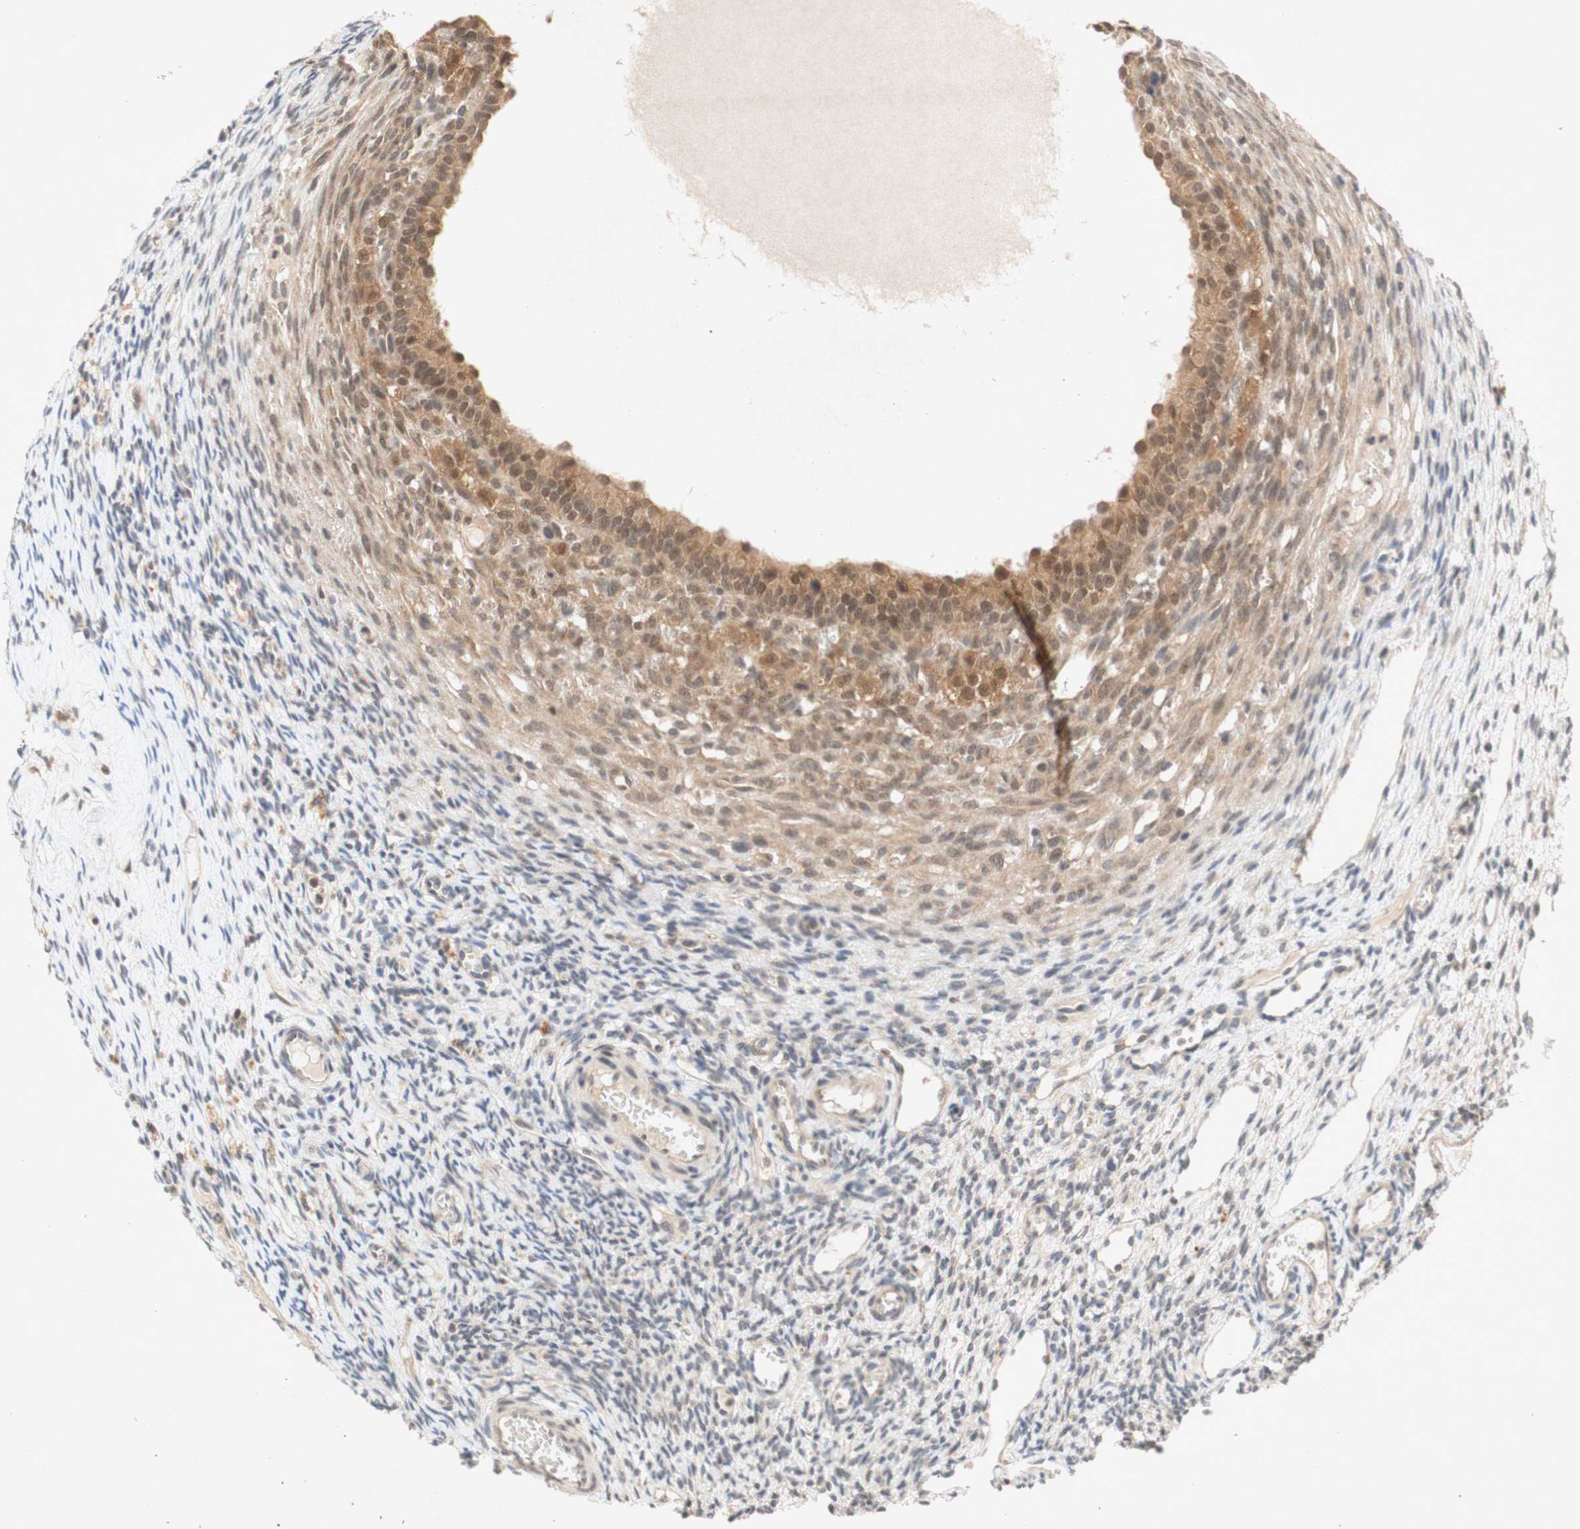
{"staining": {"intensity": "moderate", "quantity": ">75%", "location": "cytoplasmic/membranous,nuclear"}, "tissue": "ovary", "cell_type": "Follicle cells", "image_type": "normal", "snomed": [{"axis": "morphology", "description": "Normal tissue, NOS"}, {"axis": "topography", "description": "Ovary"}], "caption": "Benign ovary displays moderate cytoplasmic/membranous,nuclear positivity in about >75% of follicle cells, visualized by immunohistochemistry.", "gene": "PIN1", "patient": {"sex": "female", "age": 33}}